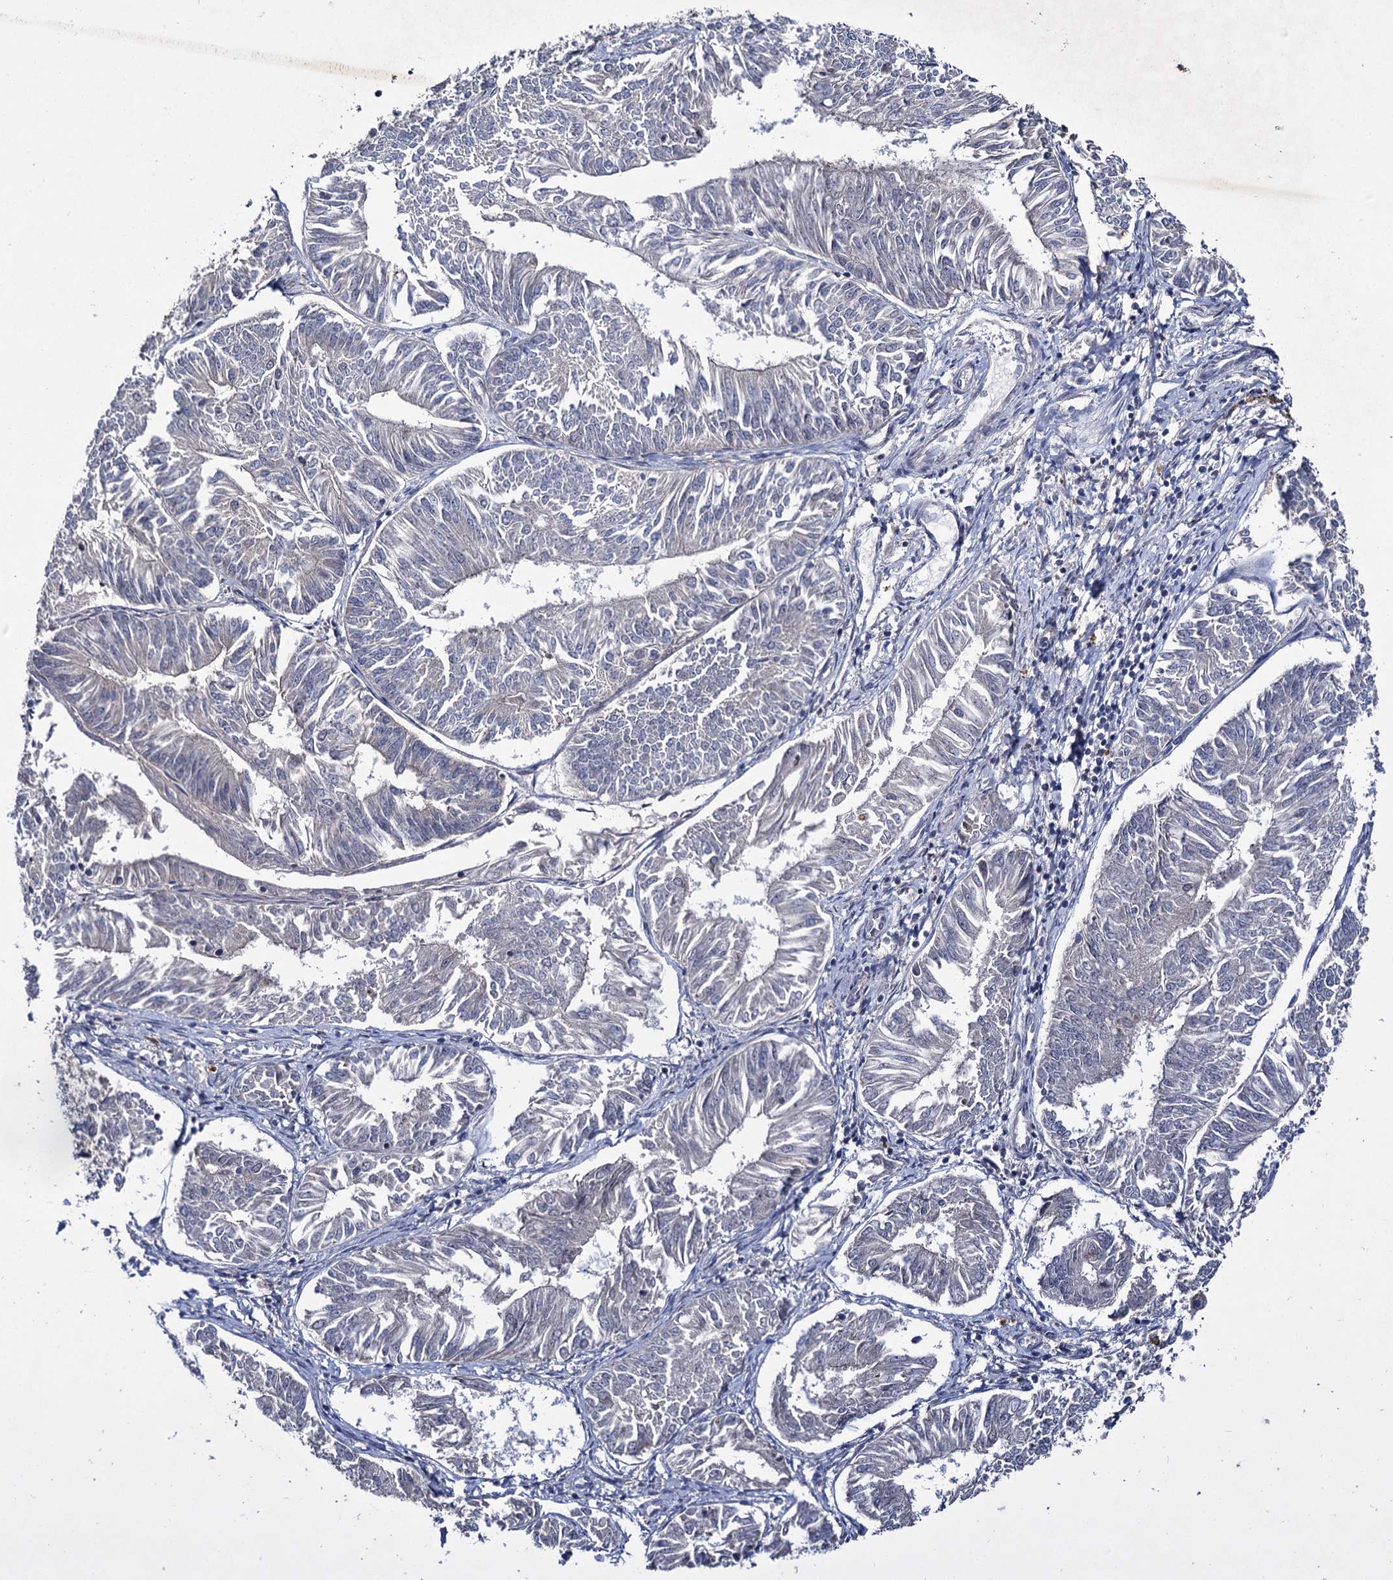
{"staining": {"intensity": "negative", "quantity": "none", "location": "none"}, "tissue": "endometrial cancer", "cell_type": "Tumor cells", "image_type": "cancer", "snomed": [{"axis": "morphology", "description": "Adenocarcinoma, NOS"}, {"axis": "topography", "description": "Endometrium"}], "caption": "A high-resolution image shows IHC staining of adenocarcinoma (endometrial), which exhibits no significant positivity in tumor cells.", "gene": "RPUSD4", "patient": {"sex": "female", "age": 58}}